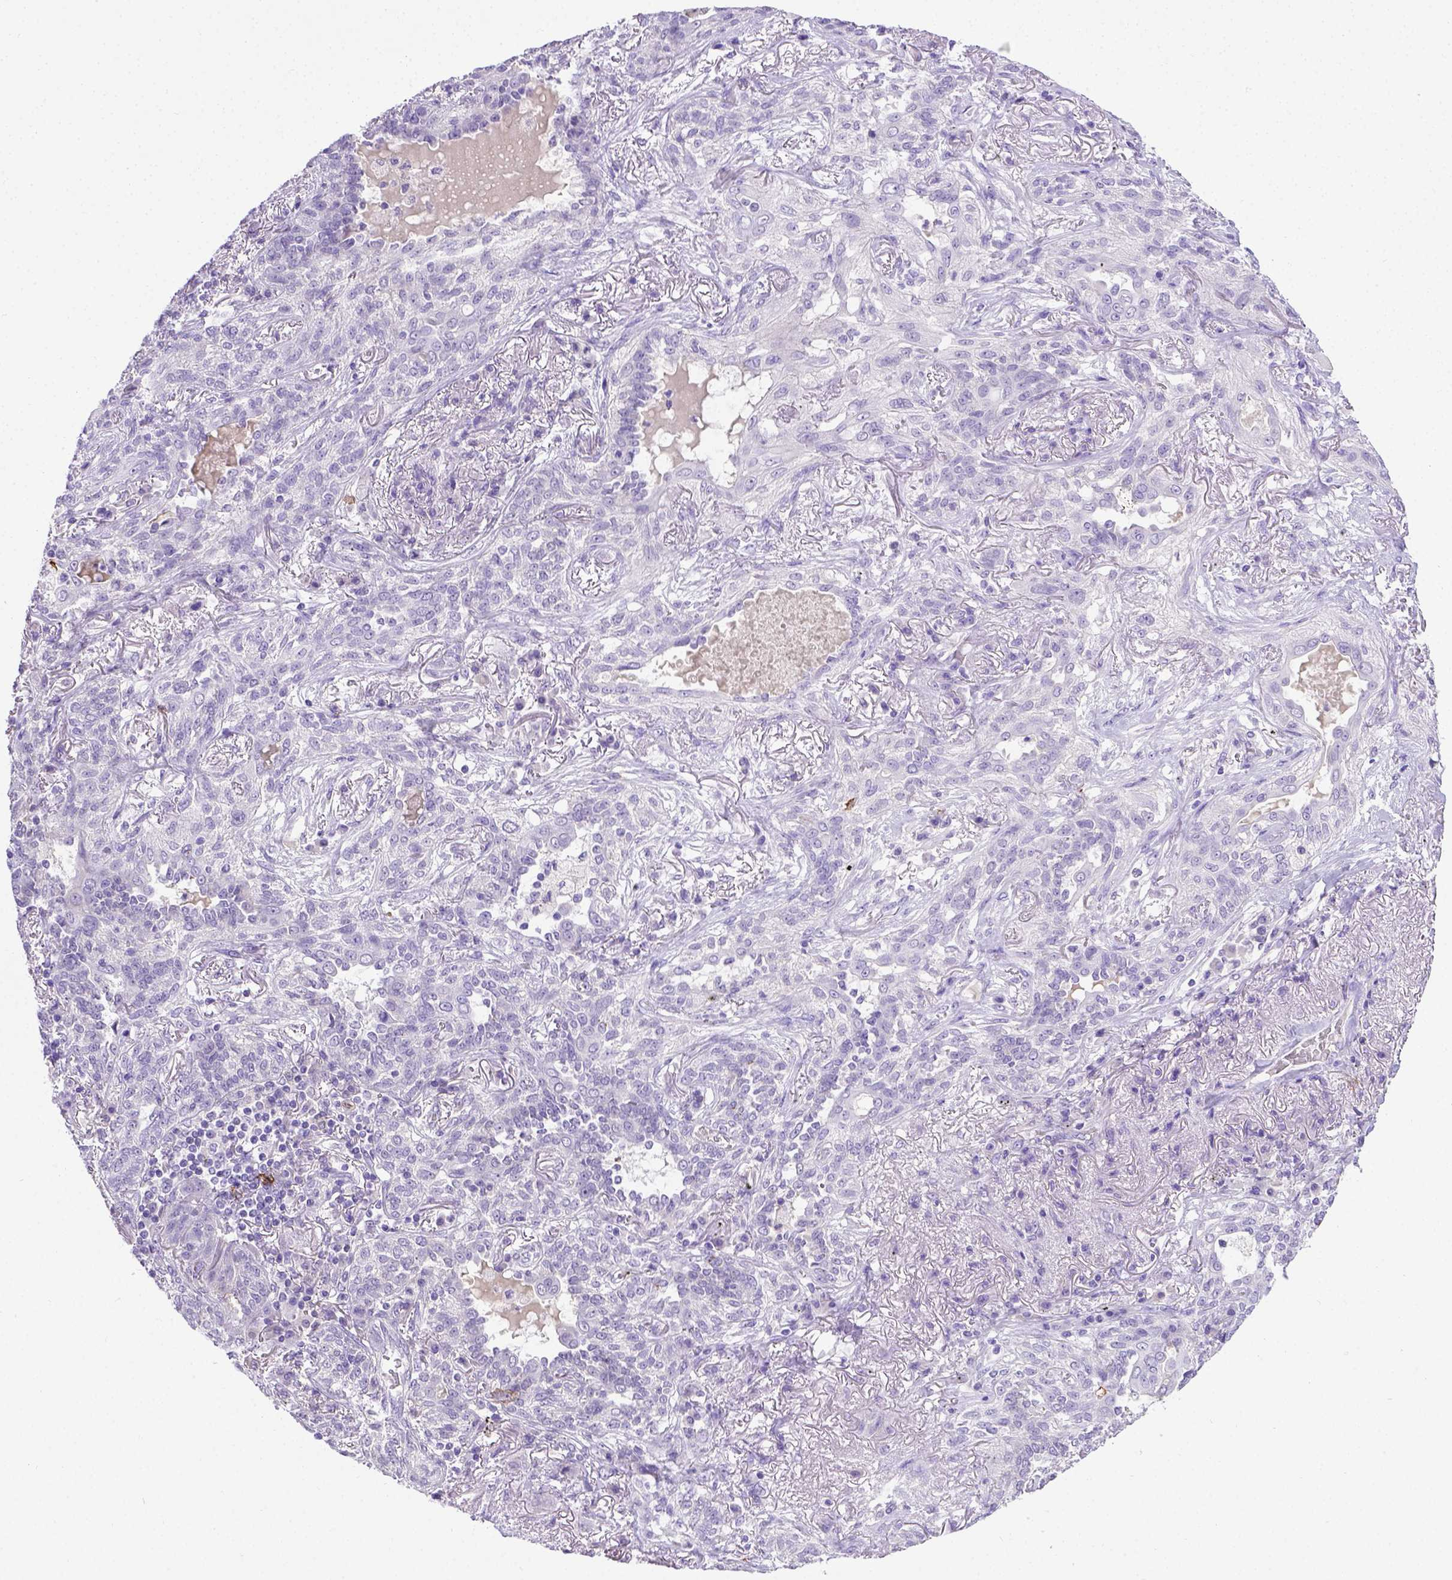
{"staining": {"intensity": "negative", "quantity": "none", "location": "none"}, "tissue": "lung cancer", "cell_type": "Tumor cells", "image_type": "cancer", "snomed": [{"axis": "morphology", "description": "Squamous cell carcinoma, NOS"}, {"axis": "topography", "description": "Lung"}], "caption": "Tumor cells show no significant protein positivity in lung squamous cell carcinoma.", "gene": "B3GAT1", "patient": {"sex": "female", "age": 70}}